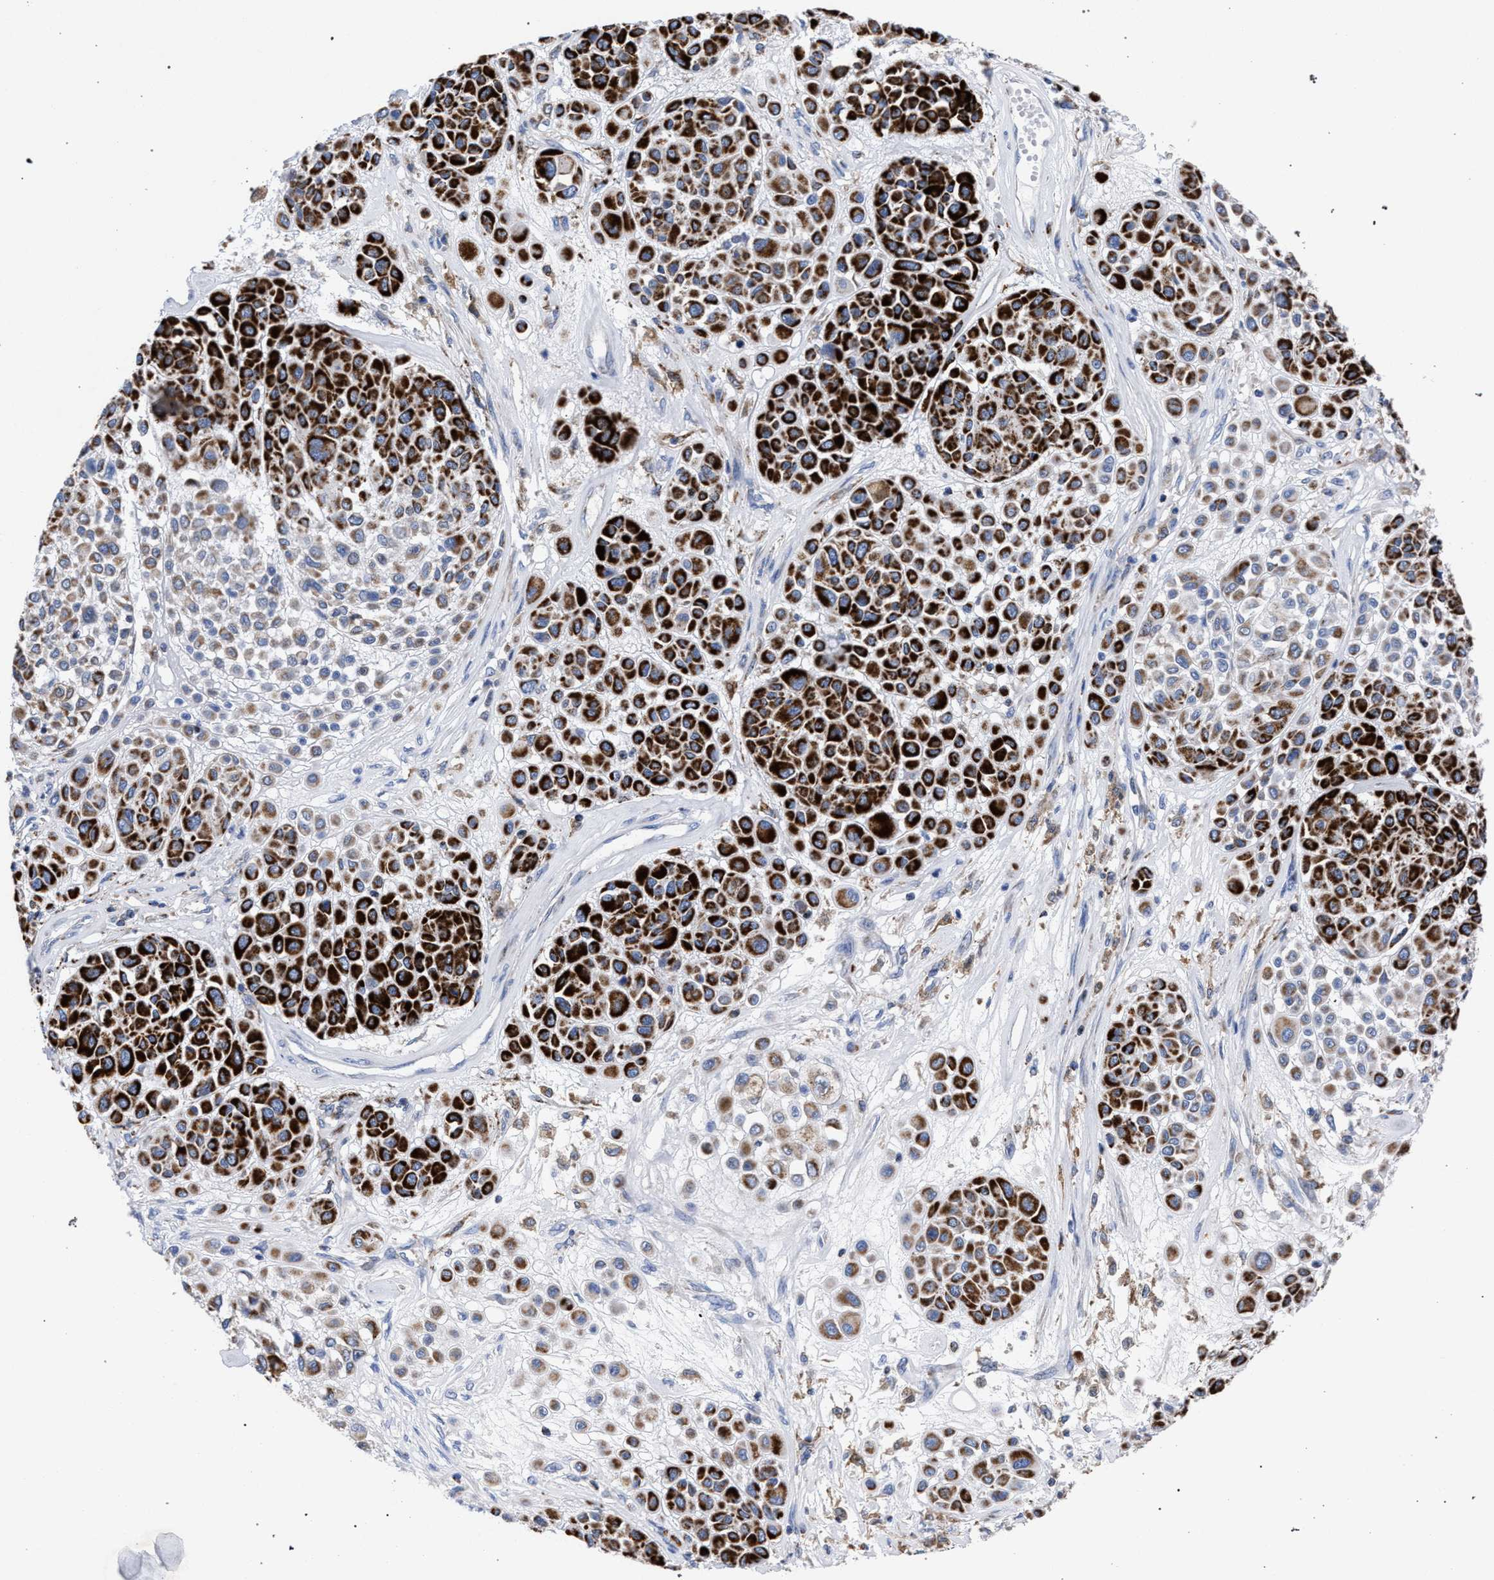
{"staining": {"intensity": "strong", "quantity": ">75%", "location": "cytoplasmic/membranous"}, "tissue": "melanoma", "cell_type": "Tumor cells", "image_type": "cancer", "snomed": [{"axis": "morphology", "description": "Malignant melanoma, Metastatic site"}, {"axis": "topography", "description": "Soft tissue"}], "caption": "This is a histology image of IHC staining of melanoma, which shows strong staining in the cytoplasmic/membranous of tumor cells.", "gene": "ACADS", "patient": {"sex": "male", "age": 41}}